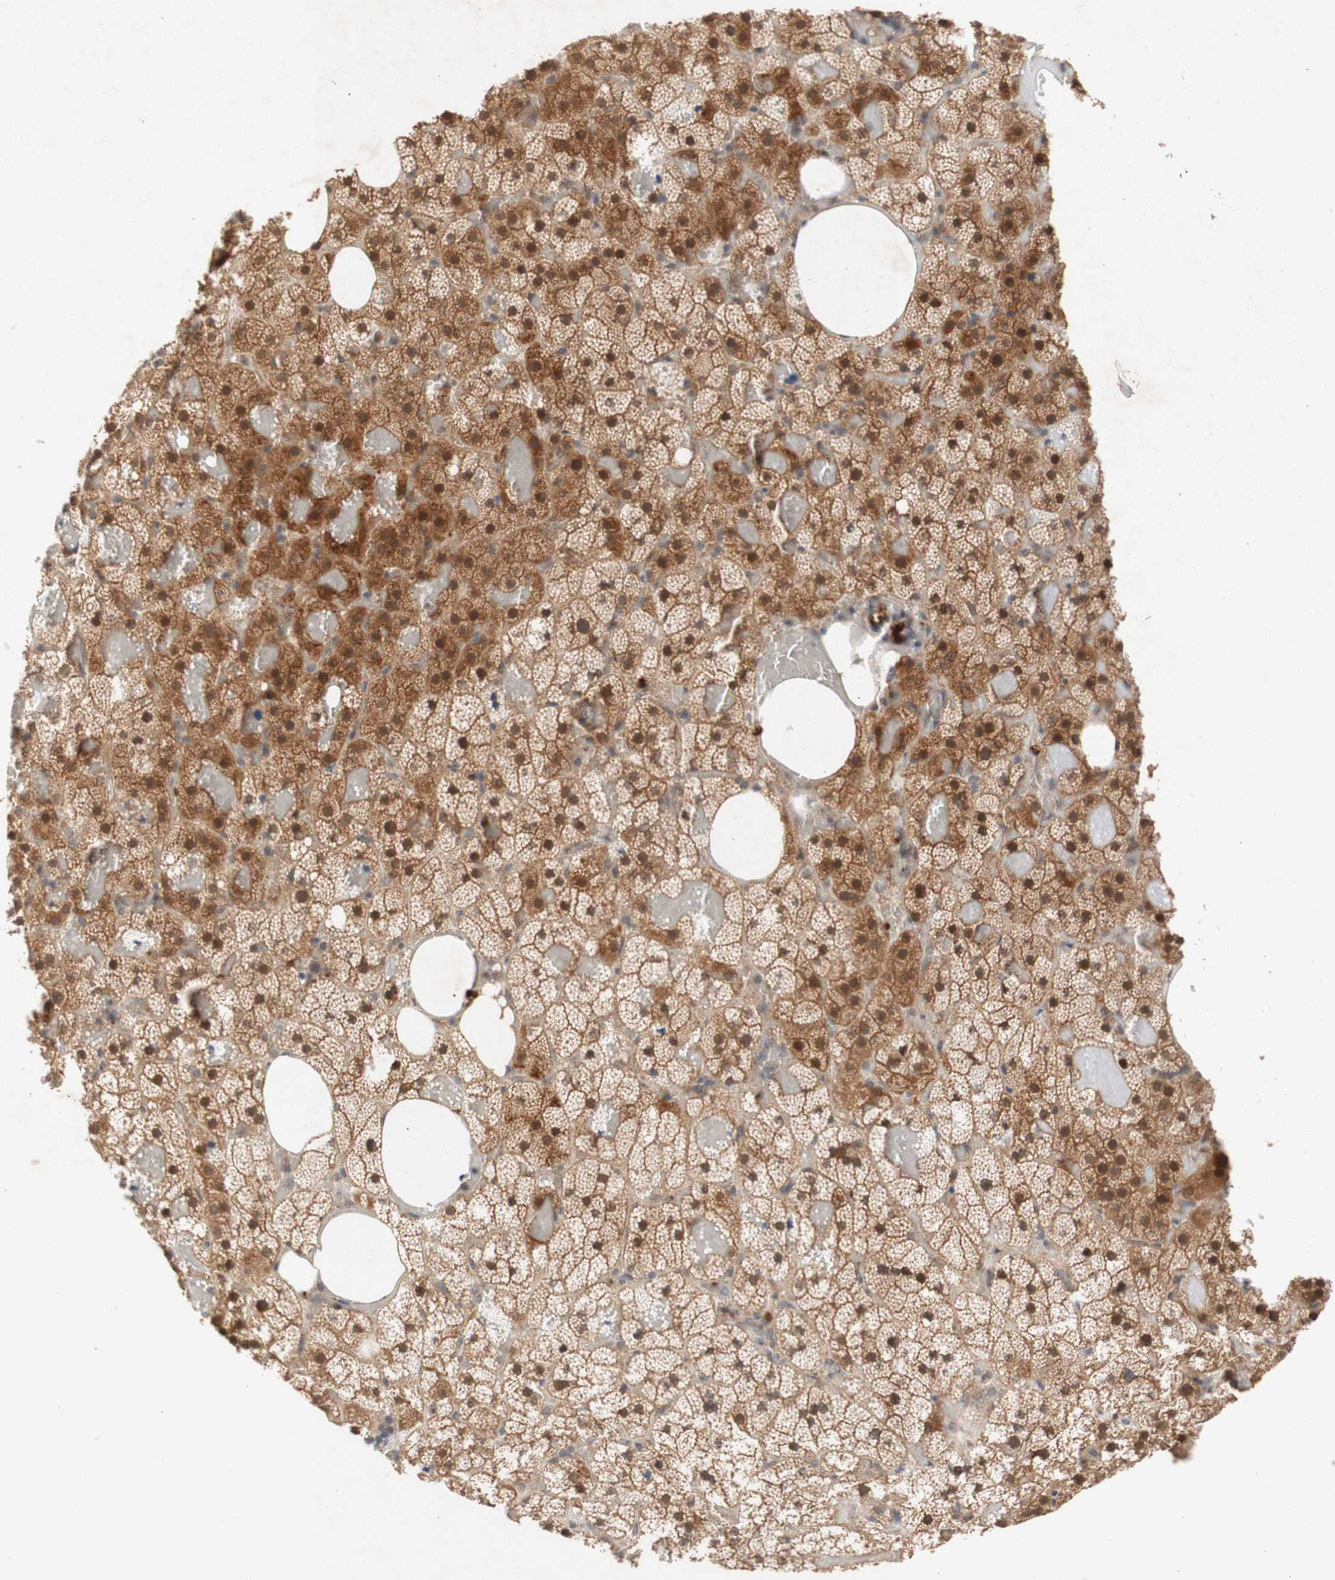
{"staining": {"intensity": "moderate", "quantity": ">75%", "location": "cytoplasmic/membranous,nuclear"}, "tissue": "adrenal gland", "cell_type": "Glandular cells", "image_type": "normal", "snomed": [{"axis": "morphology", "description": "Normal tissue, NOS"}, {"axis": "topography", "description": "Adrenal gland"}], "caption": "Human adrenal gland stained with a brown dye exhibits moderate cytoplasmic/membranous,nuclear positive expression in about >75% of glandular cells.", "gene": "PIN1", "patient": {"sex": "female", "age": 59}}